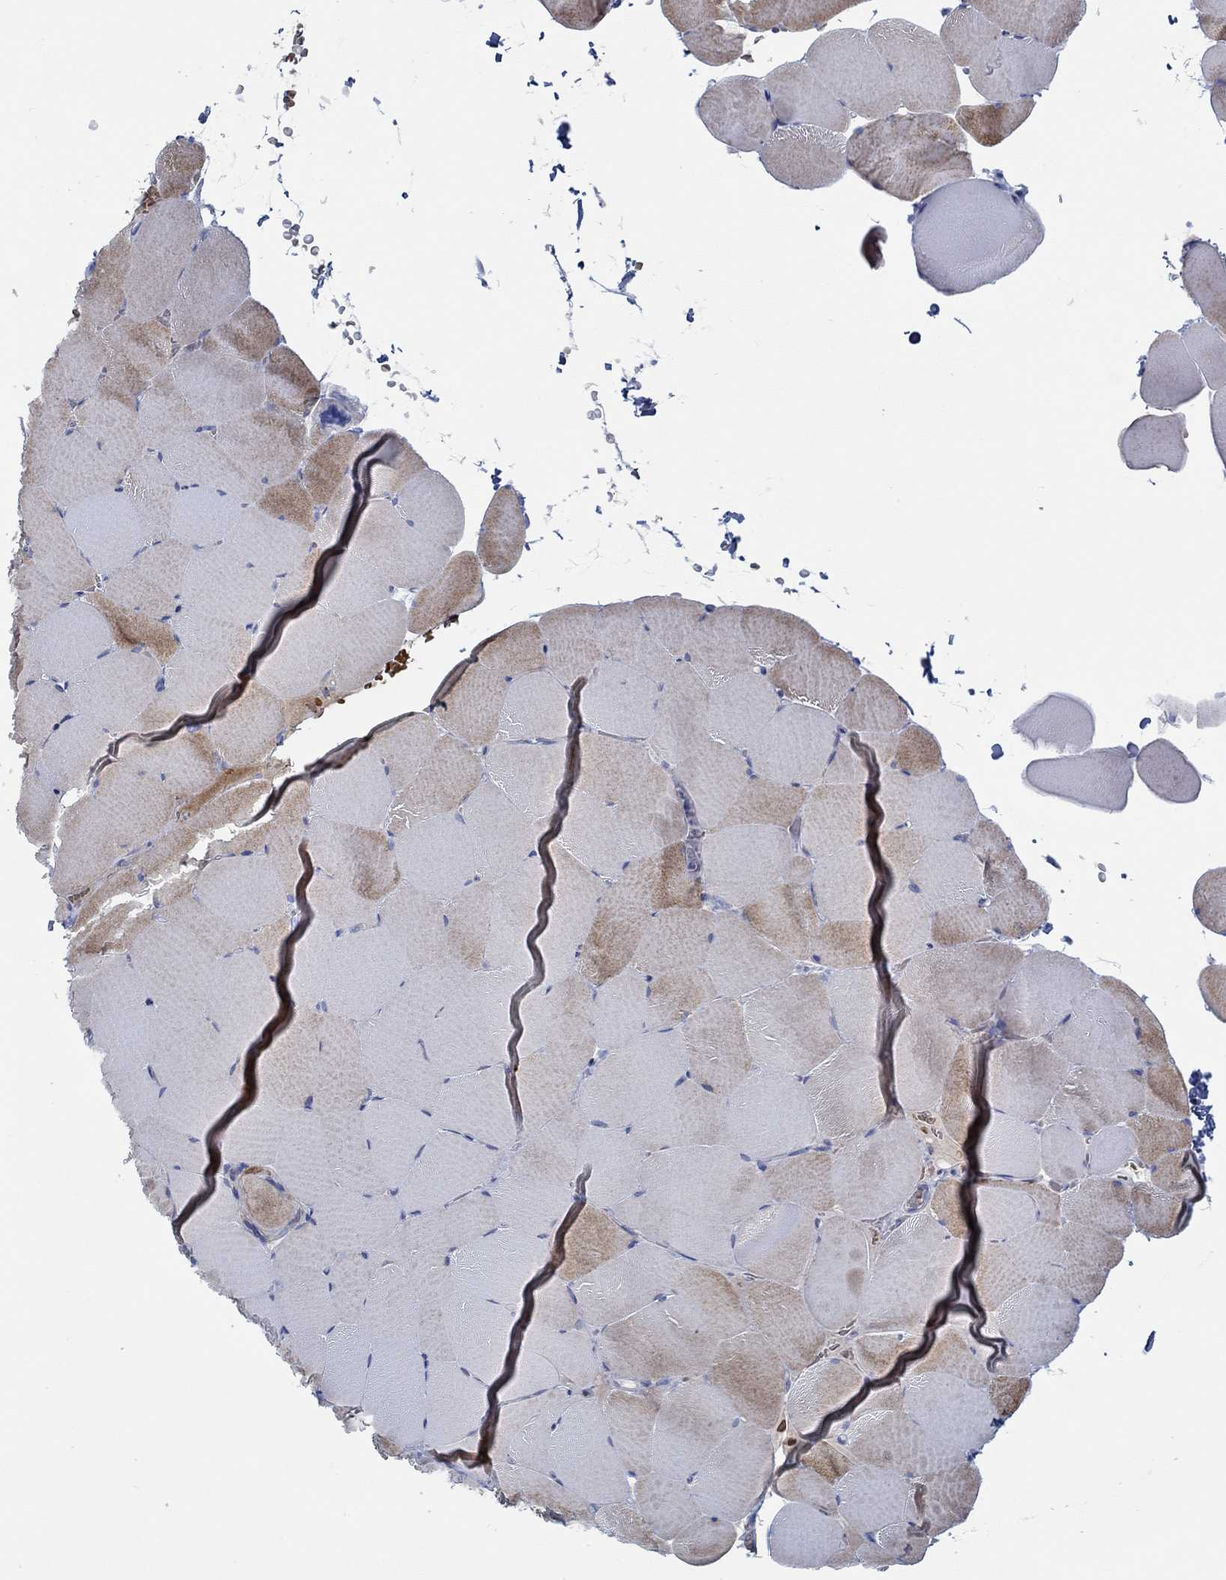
{"staining": {"intensity": "moderate", "quantity": ">75%", "location": "cytoplasmic/membranous"}, "tissue": "skeletal muscle", "cell_type": "Myocytes", "image_type": "normal", "snomed": [{"axis": "morphology", "description": "Normal tissue, NOS"}, {"axis": "topography", "description": "Skeletal muscle"}], "caption": "A brown stain highlights moderate cytoplasmic/membranous positivity of a protein in myocytes of normal skeletal muscle. (Stains: DAB (3,3'-diaminobenzidine) in brown, nuclei in blue, Microscopy: brightfield microscopy at high magnification).", "gene": "GLOD5", "patient": {"sex": "female", "age": 37}}